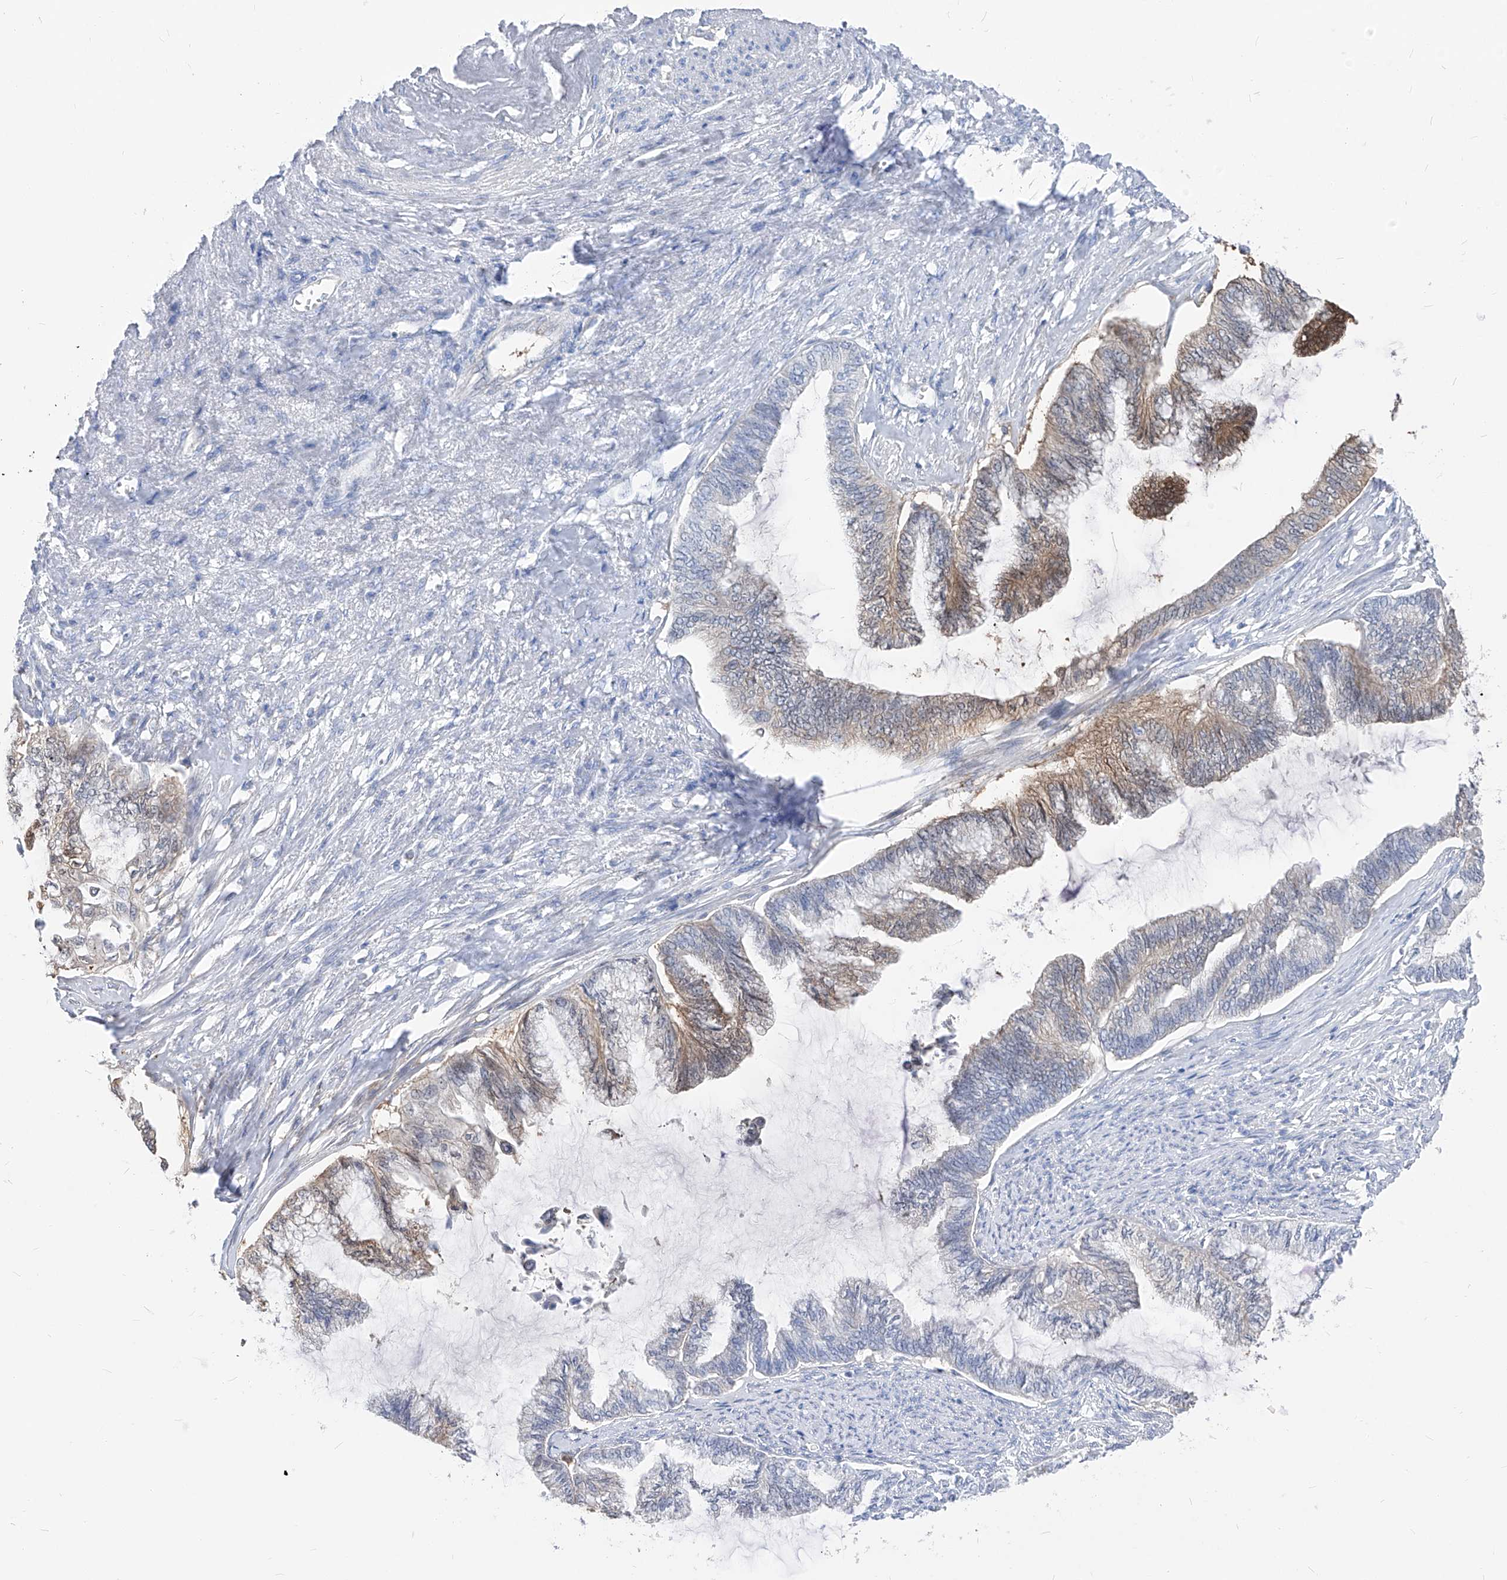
{"staining": {"intensity": "moderate", "quantity": "<25%", "location": "cytoplasmic/membranous"}, "tissue": "endometrial cancer", "cell_type": "Tumor cells", "image_type": "cancer", "snomed": [{"axis": "morphology", "description": "Adenocarcinoma, NOS"}, {"axis": "topography", "description": "Endometrium"}], "caption": "Endometrial adenocarcinoma stained with immunohistochemistry (IHC) shows moderate cytoplasmic/membranous positivity in about <25% of tumor cells. The staining is performed using DAB brown chromogen to label protein expression. The nuclei are counter-stained blue using hematoxylin.", "gene": "UFL1", "patient": {"sex": "female", "age": 86}}